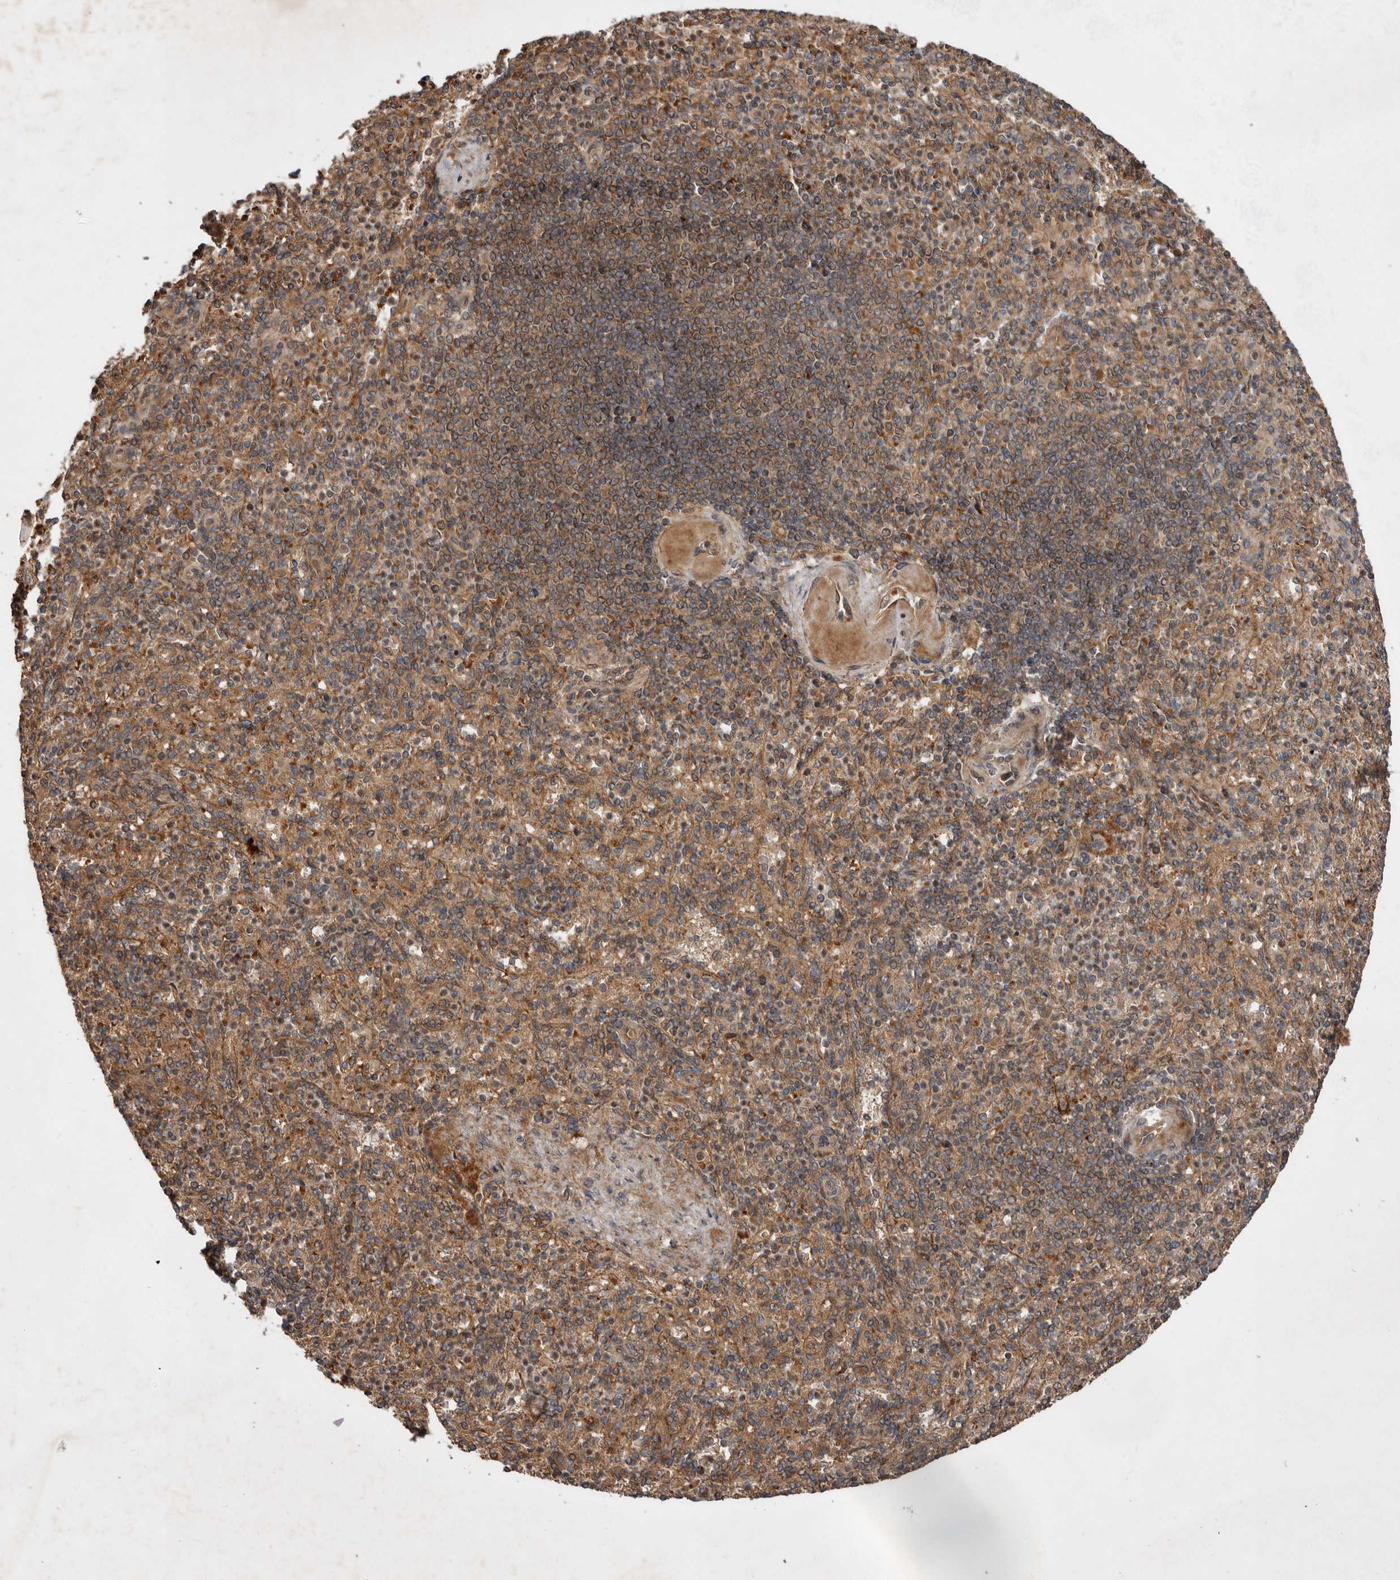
{"staining": {"intensity": "moderate", "quantity": ">75%", "location": "cytoplasmic/membranous"}, "tissue": "spleen", "cell_type": "Cells in red pulp", "image_type": "normal", "snomed": [{"axis": "morphology", "description": "Normal tissue, NOS"}, {"axis": "topography", "description": "Spleen"}], "caption": "The immunohistochemical stain labels moderate cytoplasmic/membranous positivity in cells in red pulp of benign spleen.", "gene": "STK36", "patient": {"sex": "female", "age": 74}}